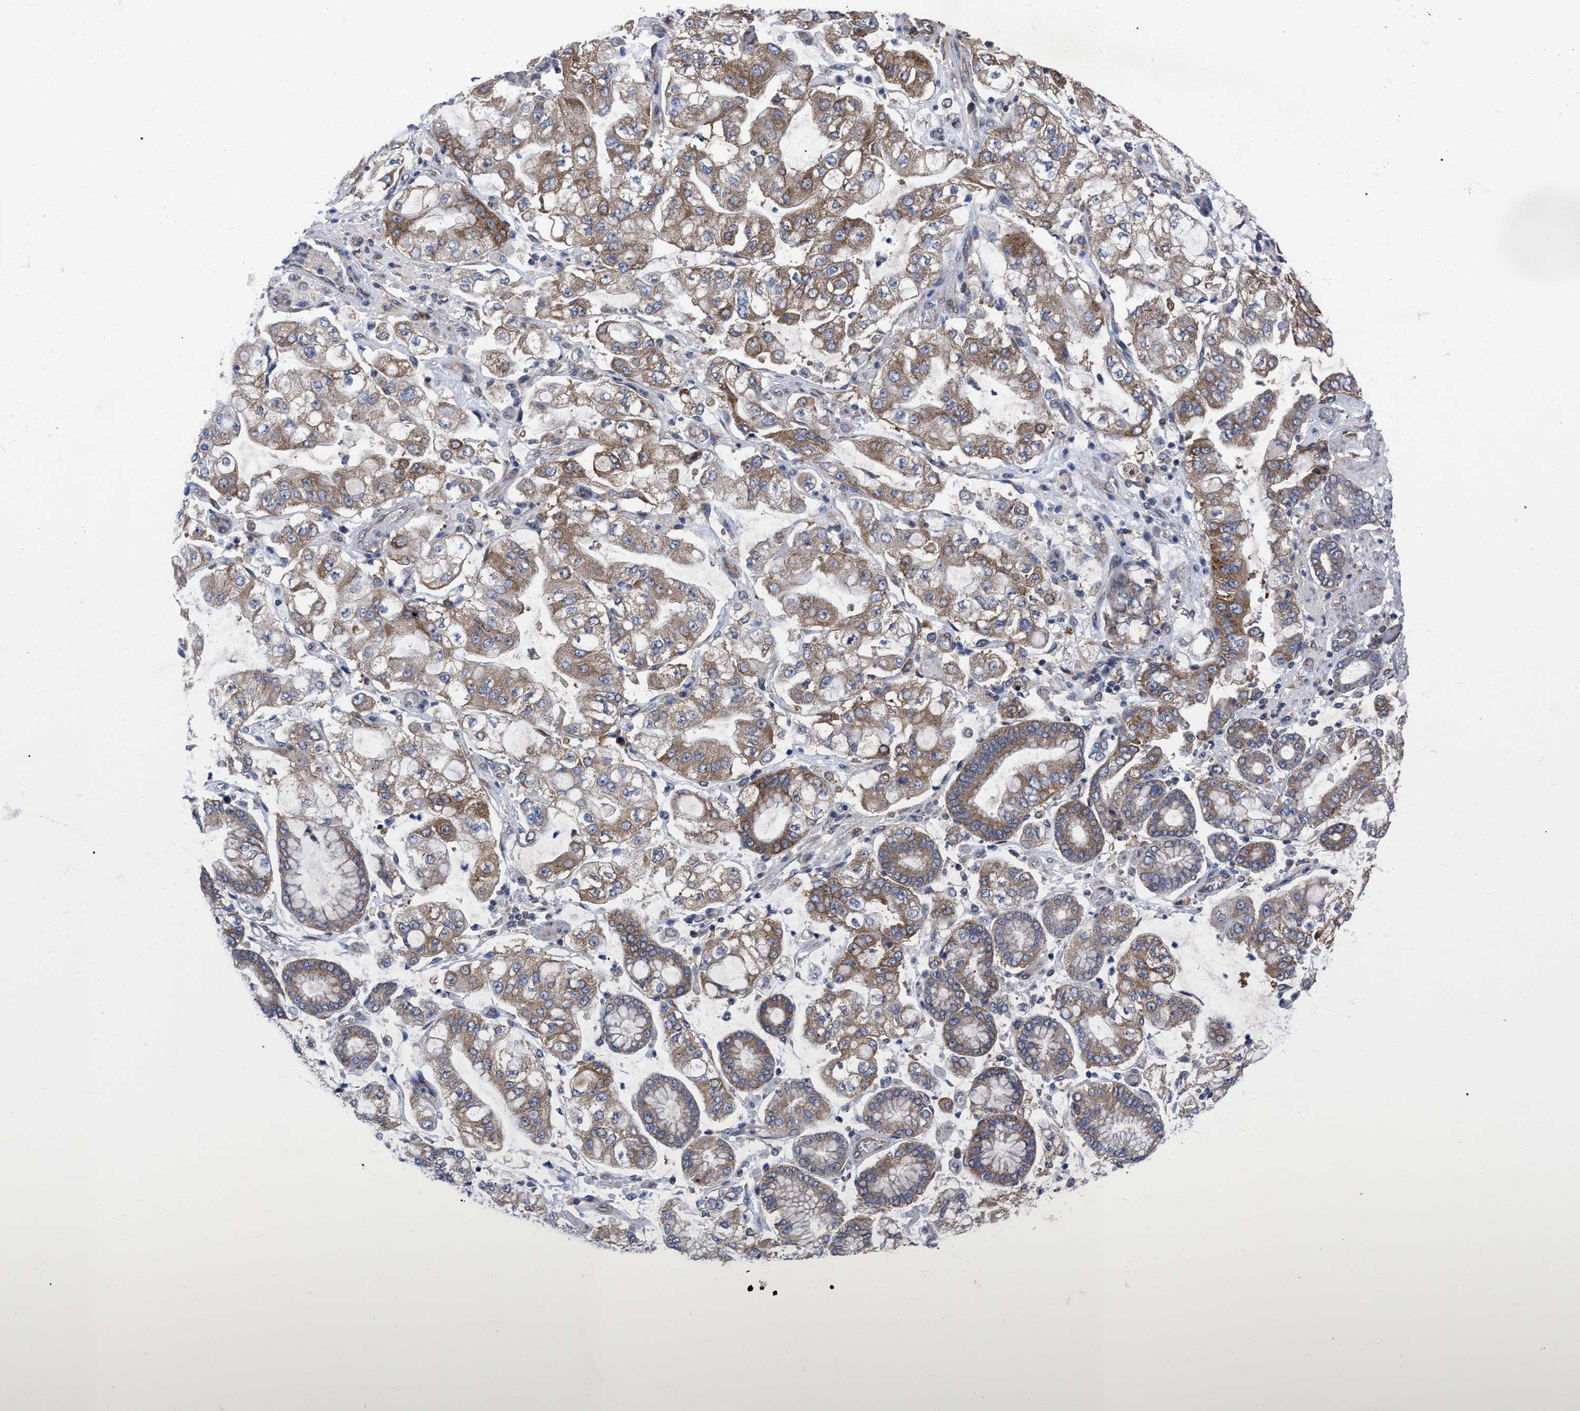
{"staining": {"intensity": "moderate", "quantity": ">75%", "location": "cytoplasmic/membranous"}, "tissue": "stomach cancer", "cell_type": "Tumor cells", "image_type": "cancer", "snomed": [{"axis": "morphology", "description": "Adenocarcinoma, NOS"}, {"axis": "topography", "description": "Stomach"}], "caption": "Protein expression analysis of human stomach adenocarcinoma reveals moderate cytoplasmic/membranous expression in approximately >75% of tumor cells.", "gene": "TCP1", "patient": {"sex": "male", "age": 76}}